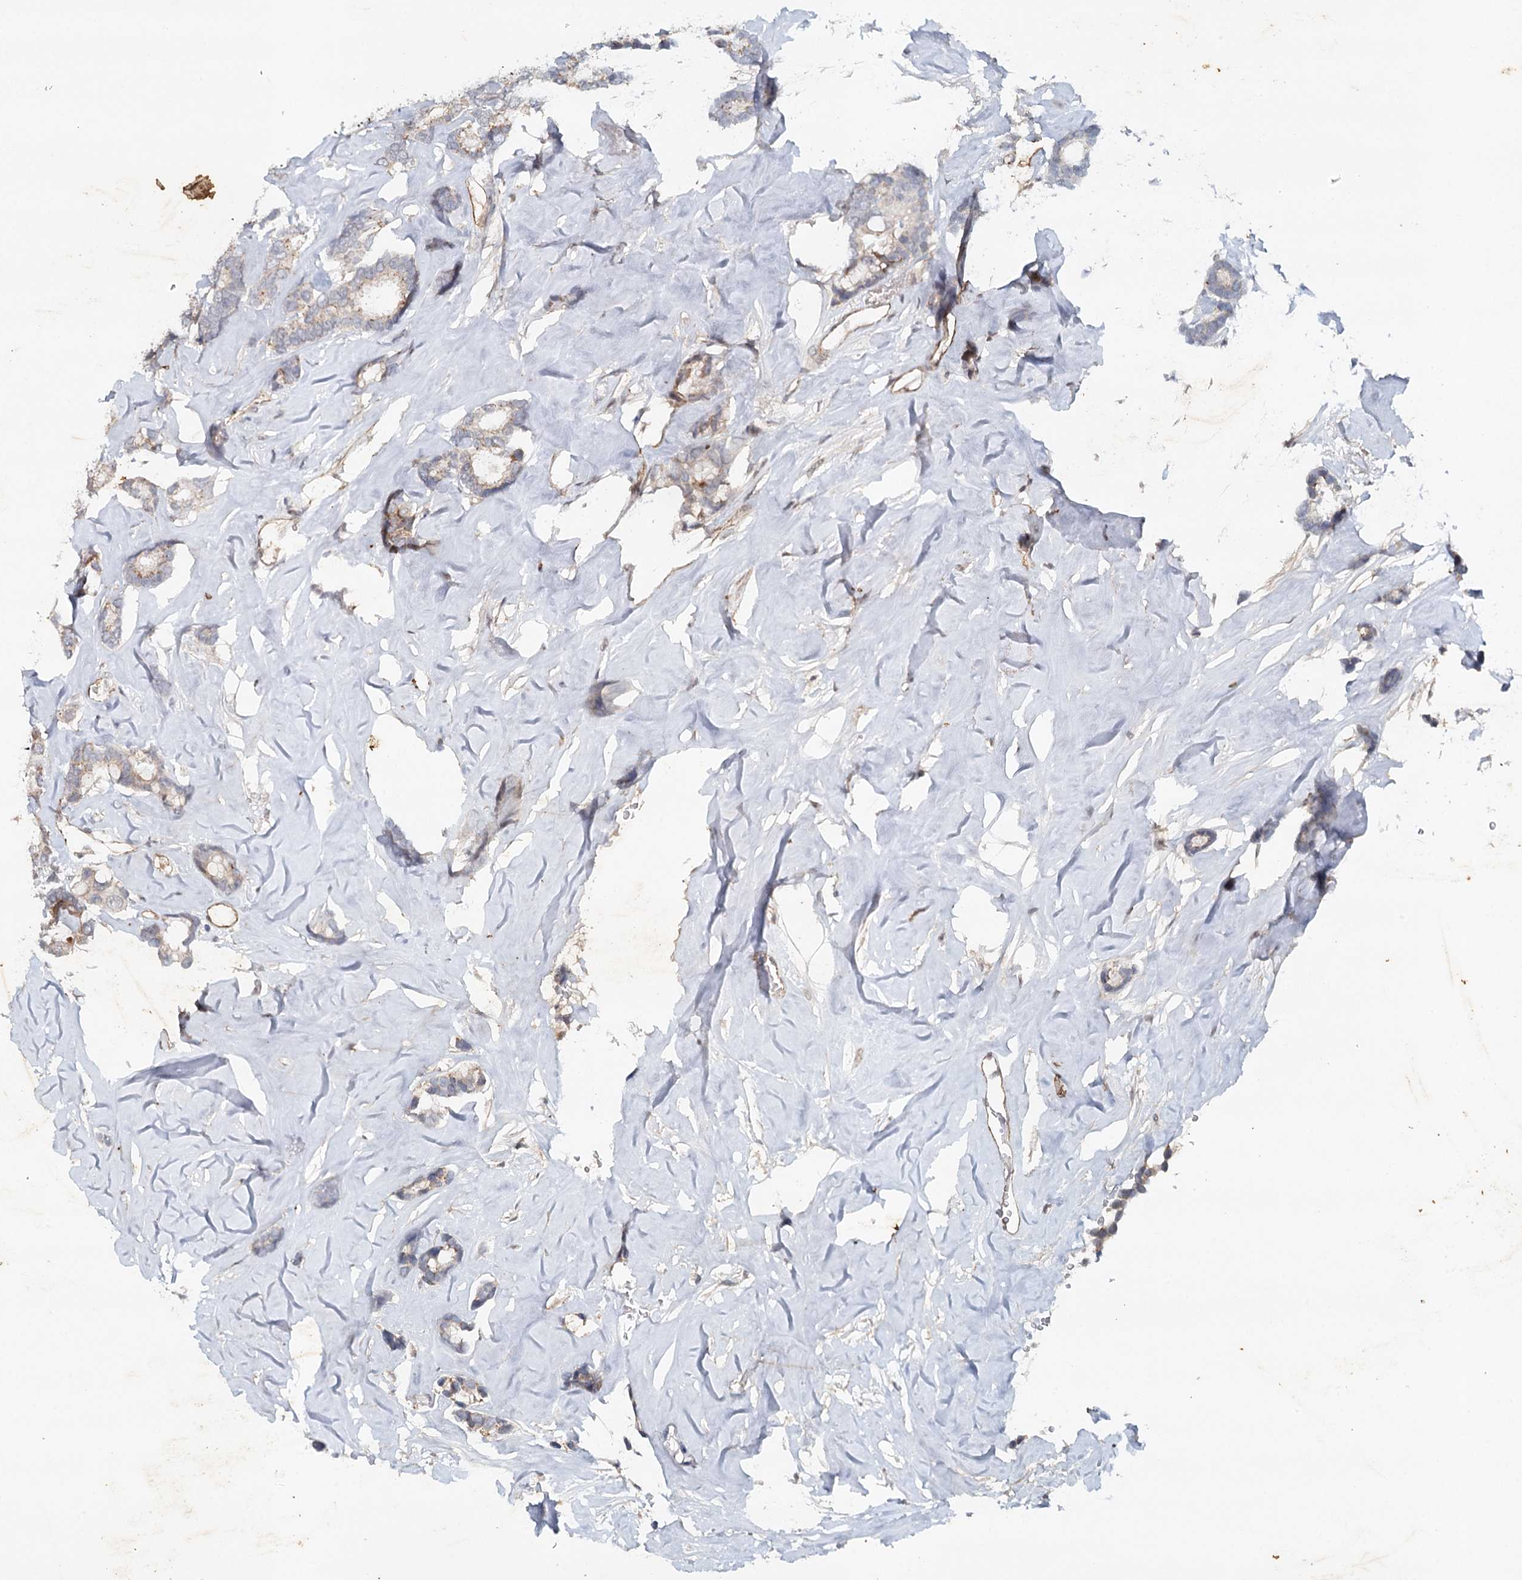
{"staining": {"intensity": "weak", "quantity": "<25%", "location": "cytoplasmic/membranous"}, "tissue": "breast cancer", "cell_type": "Tumor cells", "image_type": "cancer", "snomed": [{"axis": "morphology", "description": "Duct carcinoma"}, {"axis": "topography", "description": "Breast"}], "caption": "Immunohistochemistry (IHC) image of neoplastic tissue: human breast cancer (invasive ductal carcinoma) stained with DAB (3,3'-diaminobenzidine) demonstrates no significant protein staining in tumor cells.", "gene": "SYNPO", "patient": {"sex": "female", "age": 87}}